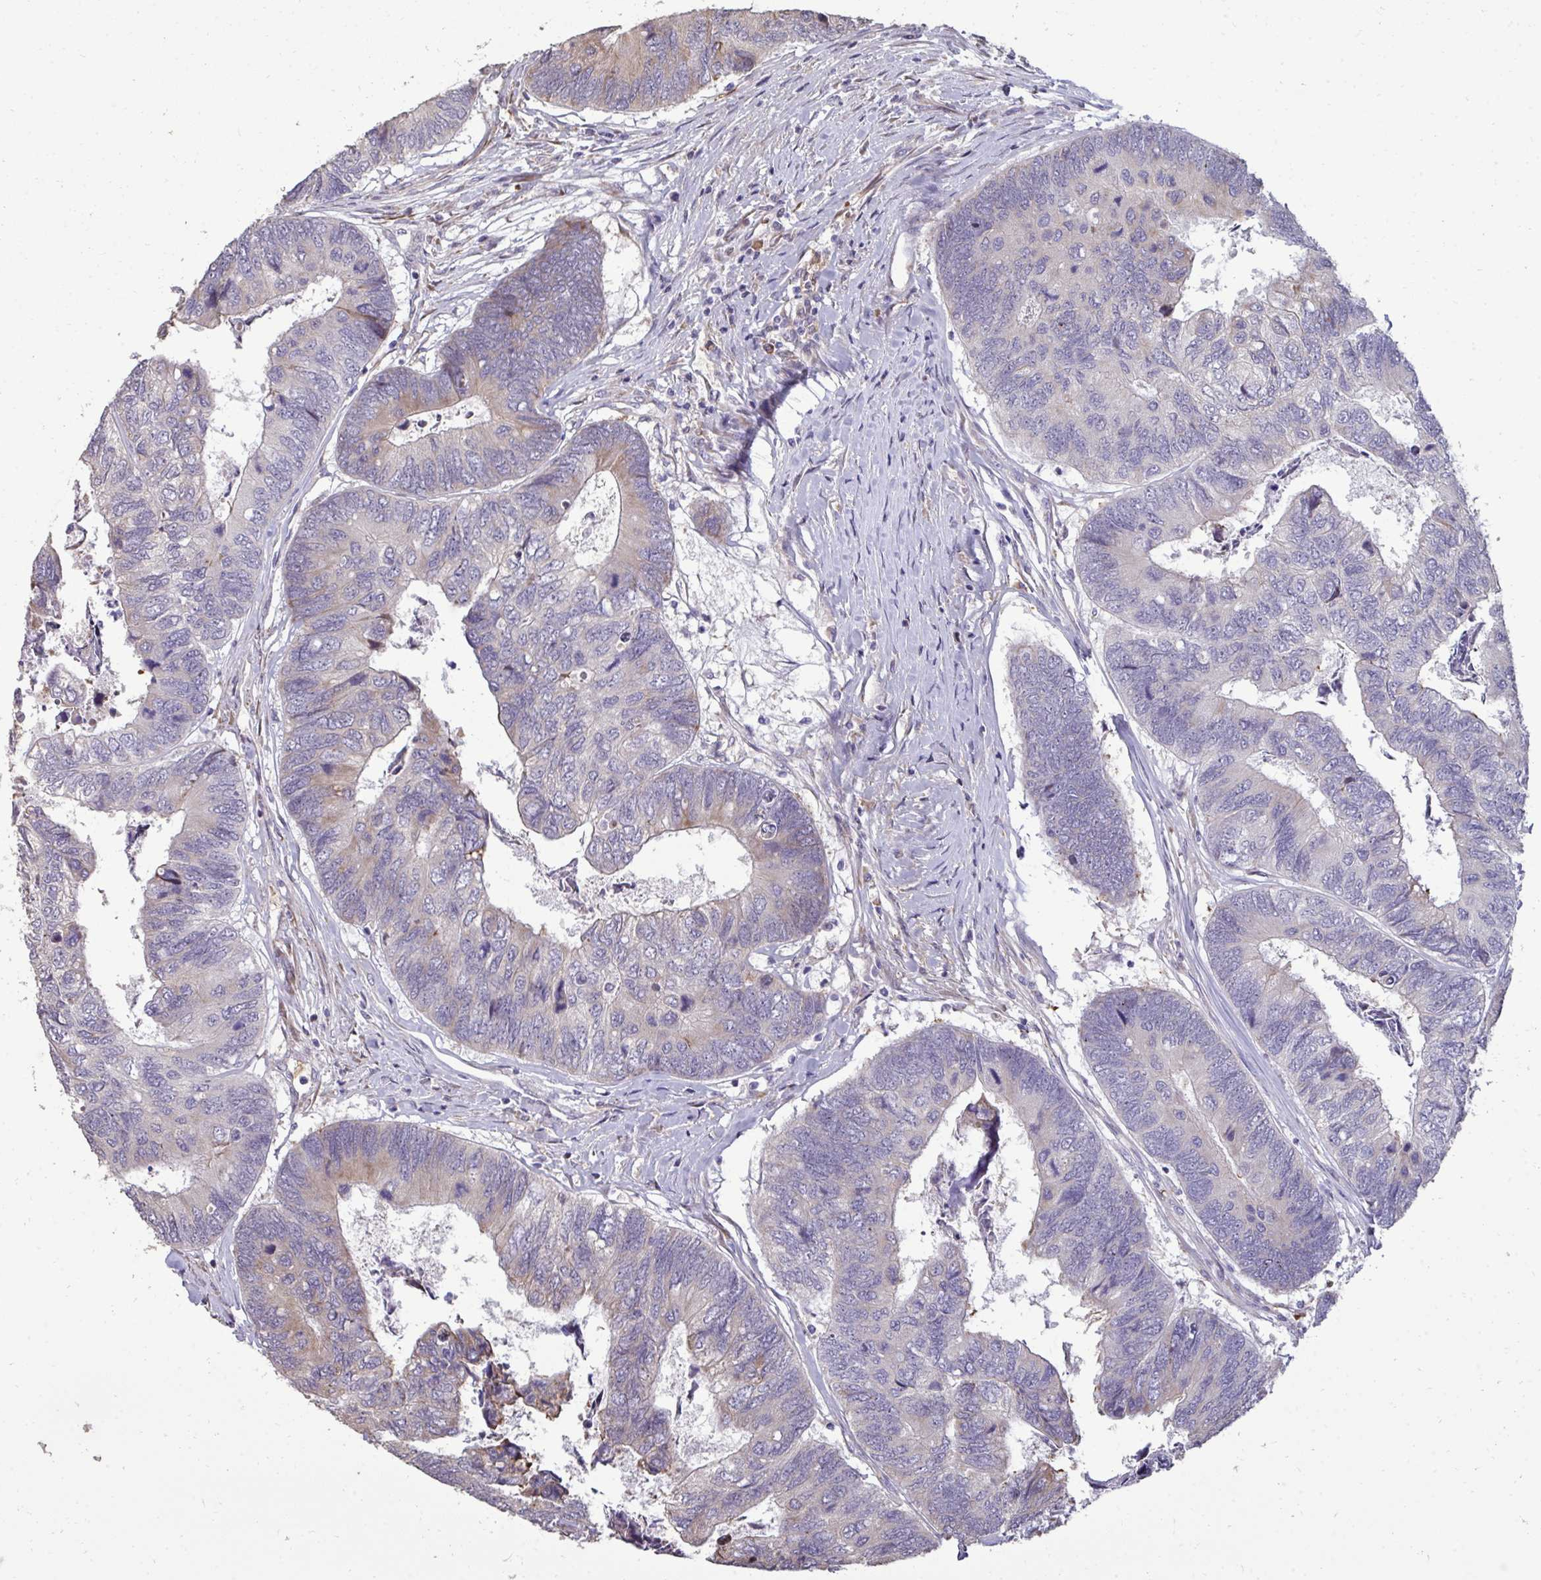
{"staining": {"intensity": "weak", "quantity": "<25%", "location": "cytoplasmic/membranous"}, "tissue": "colorectal cancer", "cell_type": "Tumor cells", "image_type": "cancer", "snomed": [{"axis": "morphology", "description": "Adenocarcinoma, NOS"}, {"axis": "topography", "description": "Colon"}], "caption": "Tumor cells show no significant protein staining in colorectal cancer (adenocarcinoma).", "gene": "FIBCD1", "patient": {"sex": "female", "age": 67}}